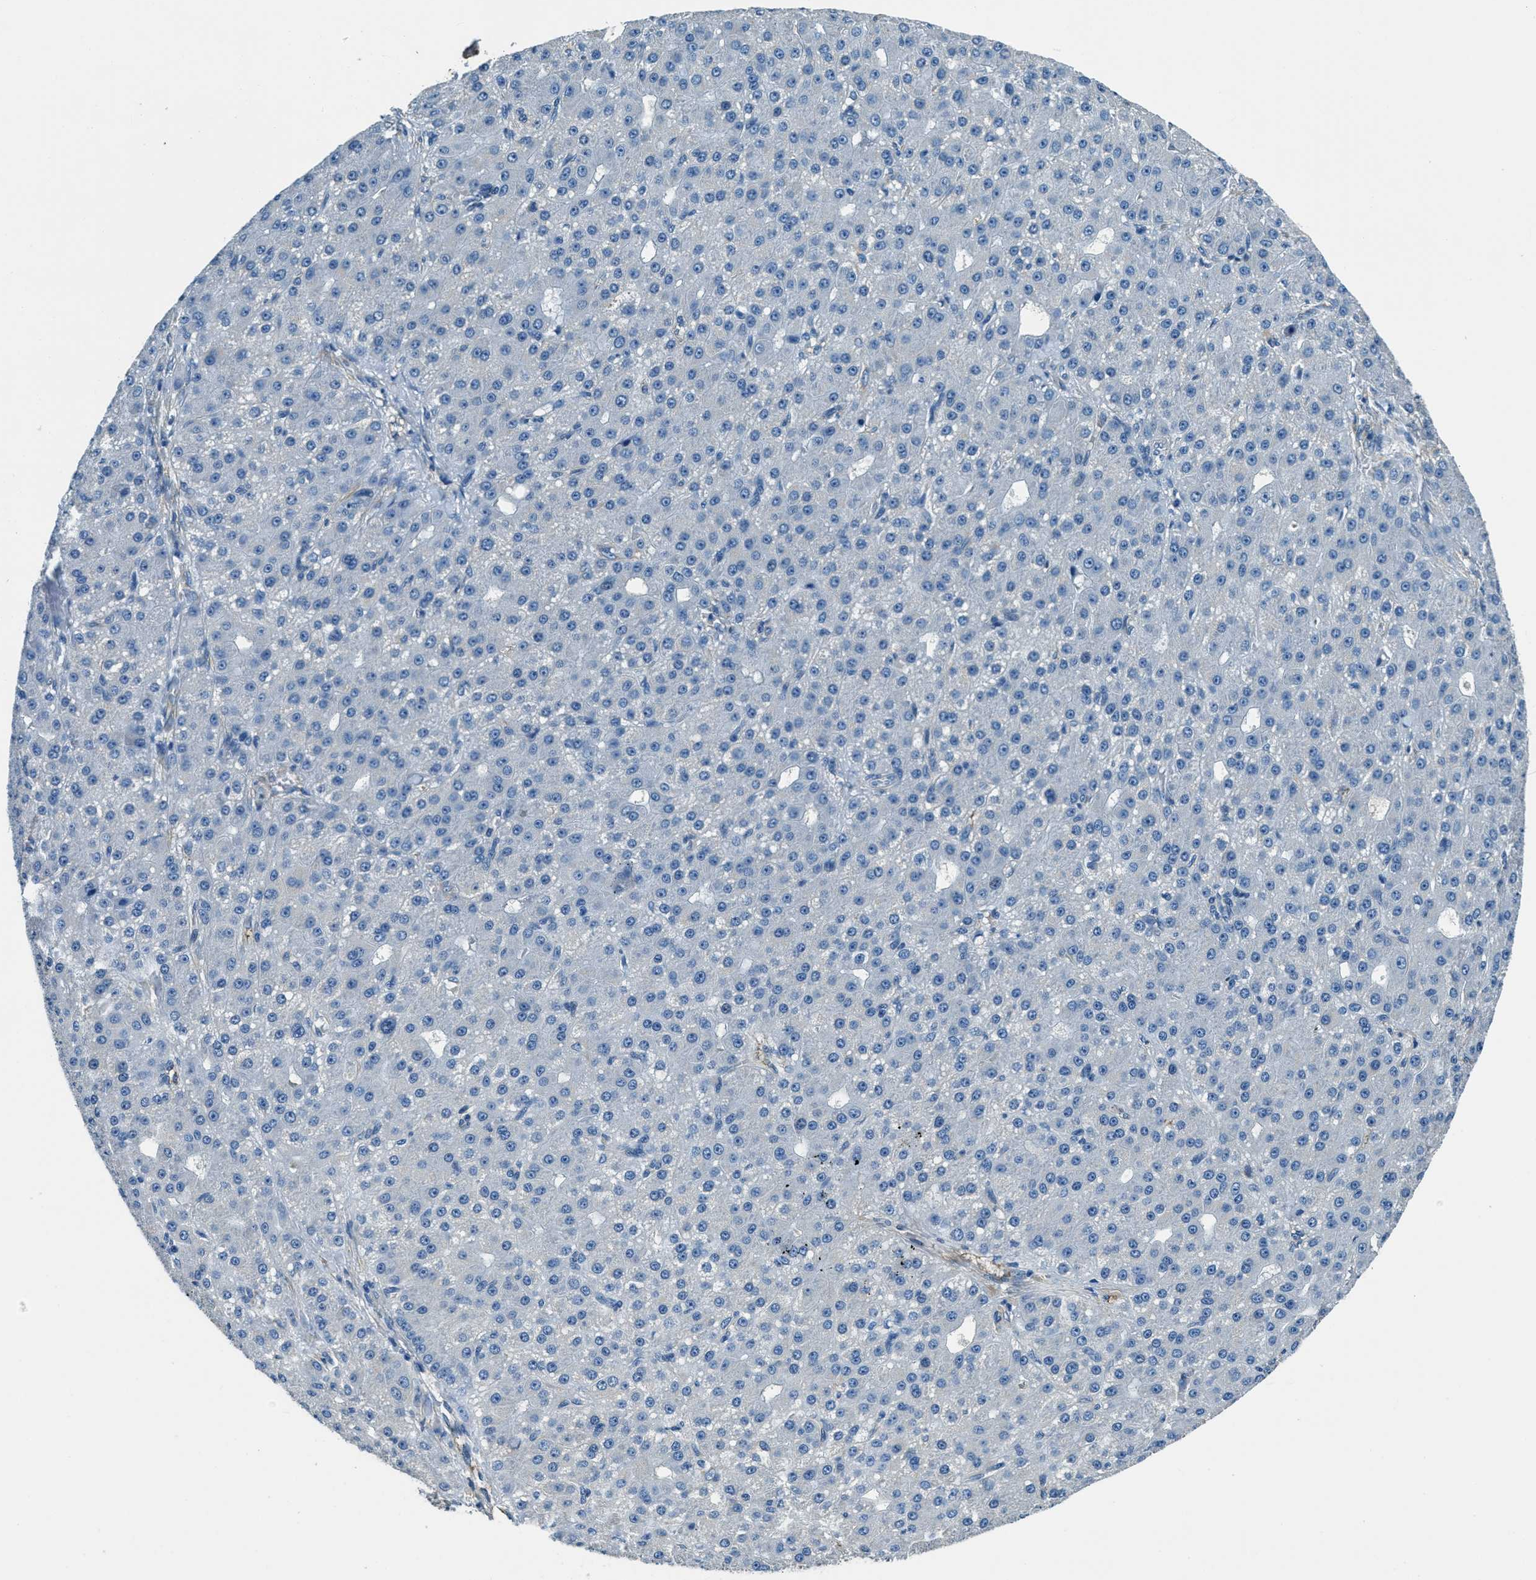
{"staining": {"intensity": "negative", "quantity": "none", "location": "none"}, "tissue": "liver cancer", "cell_type": "Tumor cells", "image_type": "cancer", "snomed": [{"axis": "morphology", "description": "Carcinoma, Hepatocellular, NOS"}, {"axis": "topography", "description": "Liver"}], "caption": "Tumor cells show no significant expression in liver hepatocellular carcinoma. (Stains: DAB (3,3'-diaminobenzidine) IHC with hematoxylin counter stain, Microscopy: brightfield microscopy at high magnification).", "gene": "TMEM186", "patient": {"sex": "male", "age": 67}}